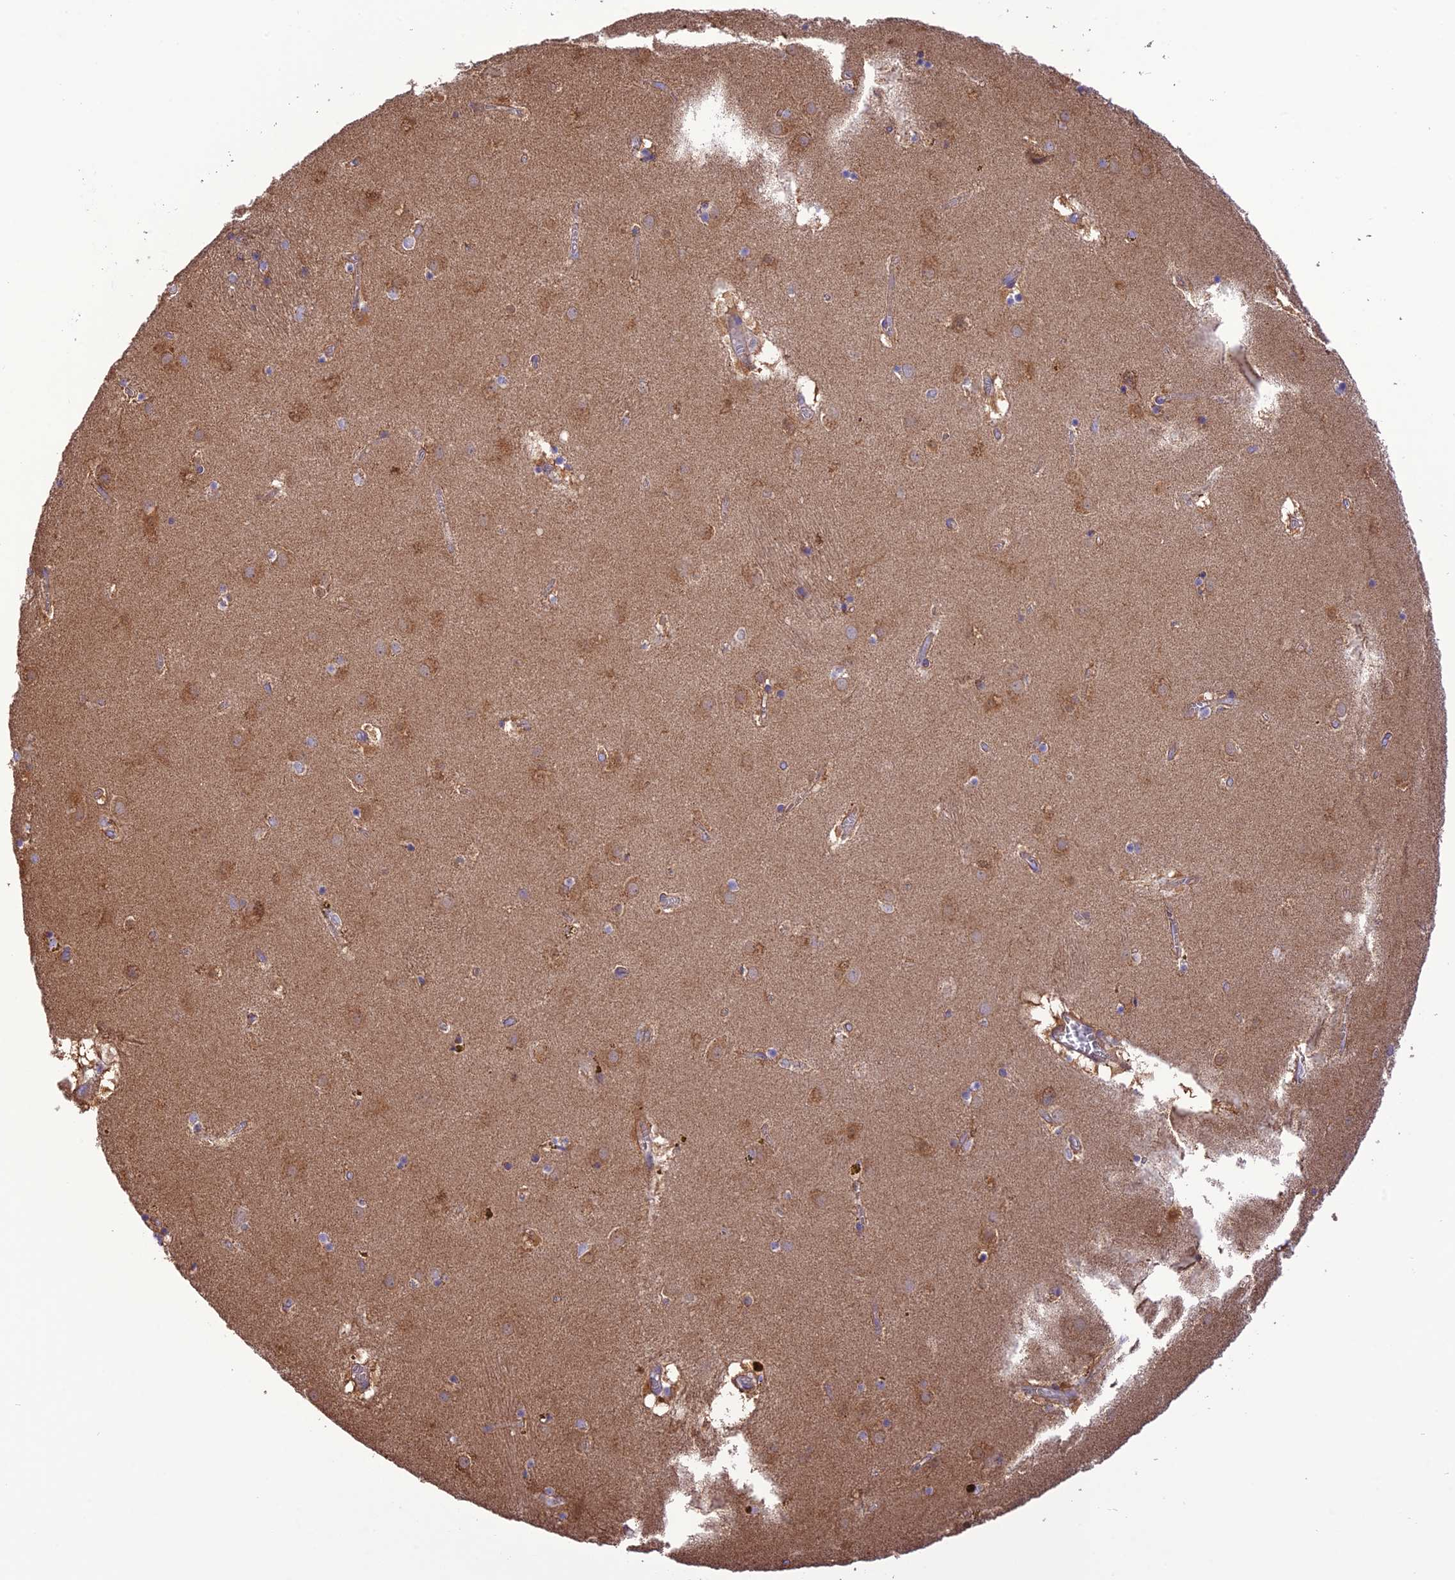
{"staining": {"intensity": "weak", "quantity": "25%-75%", "location": "cytoplasmic/membranous"}, "tissue": "caudate", "cell_type": "Glial cells", "image_type": "normal", "snomed": [{"axis": "morphology", "description": "Normal tissue, NOS"}, {"axis": "topography", "description": "Lateral ventricle wall"}], "caption": "Caudate stained with DAB immunohistochemistry (IHC) displays low levels of weak cytoplasmic/membranous positivity in about 25%-75% of glial cells.", "gene": "MAP3K12", "patient": {"sex": "male", "age": 70}}